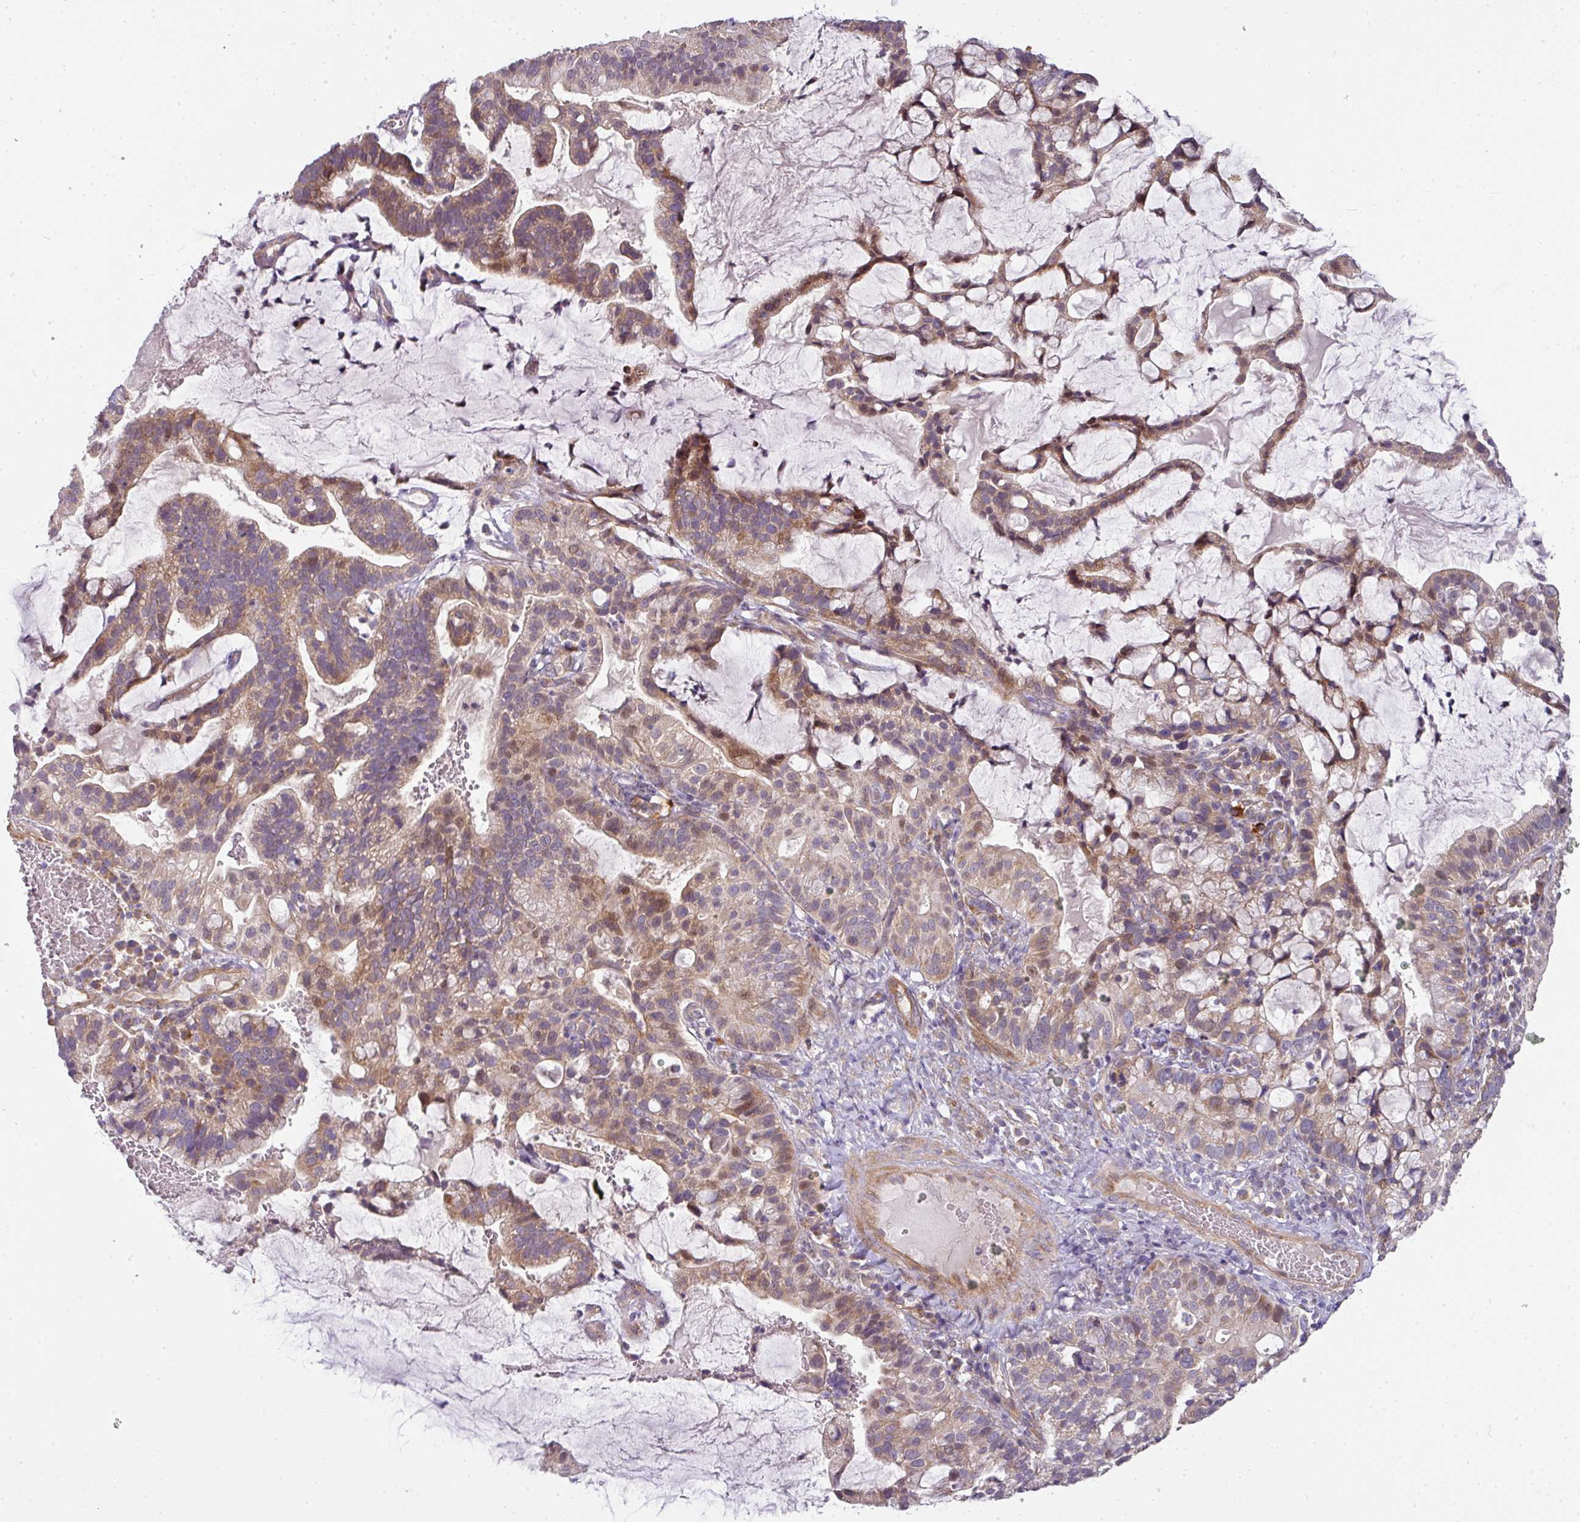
{"staining": {"intensity": "moderate", "quantity": "25%-75%", "location": "cytoplasmic/membranous"}, "tissue": "cervical cancer", "cell_type": "Tumor cells", "image_type": "cancer", "snomed": [{"axis": "morphology", "description": "Adenocarcinoma, NOS"}, {"axis": "topography", "description": "Cervix"}], "caption": "High-power microscopy captured an immunohistochemistry (IHC) histopathology image of cervical adenocarcinoma, revealing moderate cytoplasmic/membranous expression in approximately 25%-75% of tumor cells.", "gene": "STK35", "patient": {"sex": "female", "age": 41}}